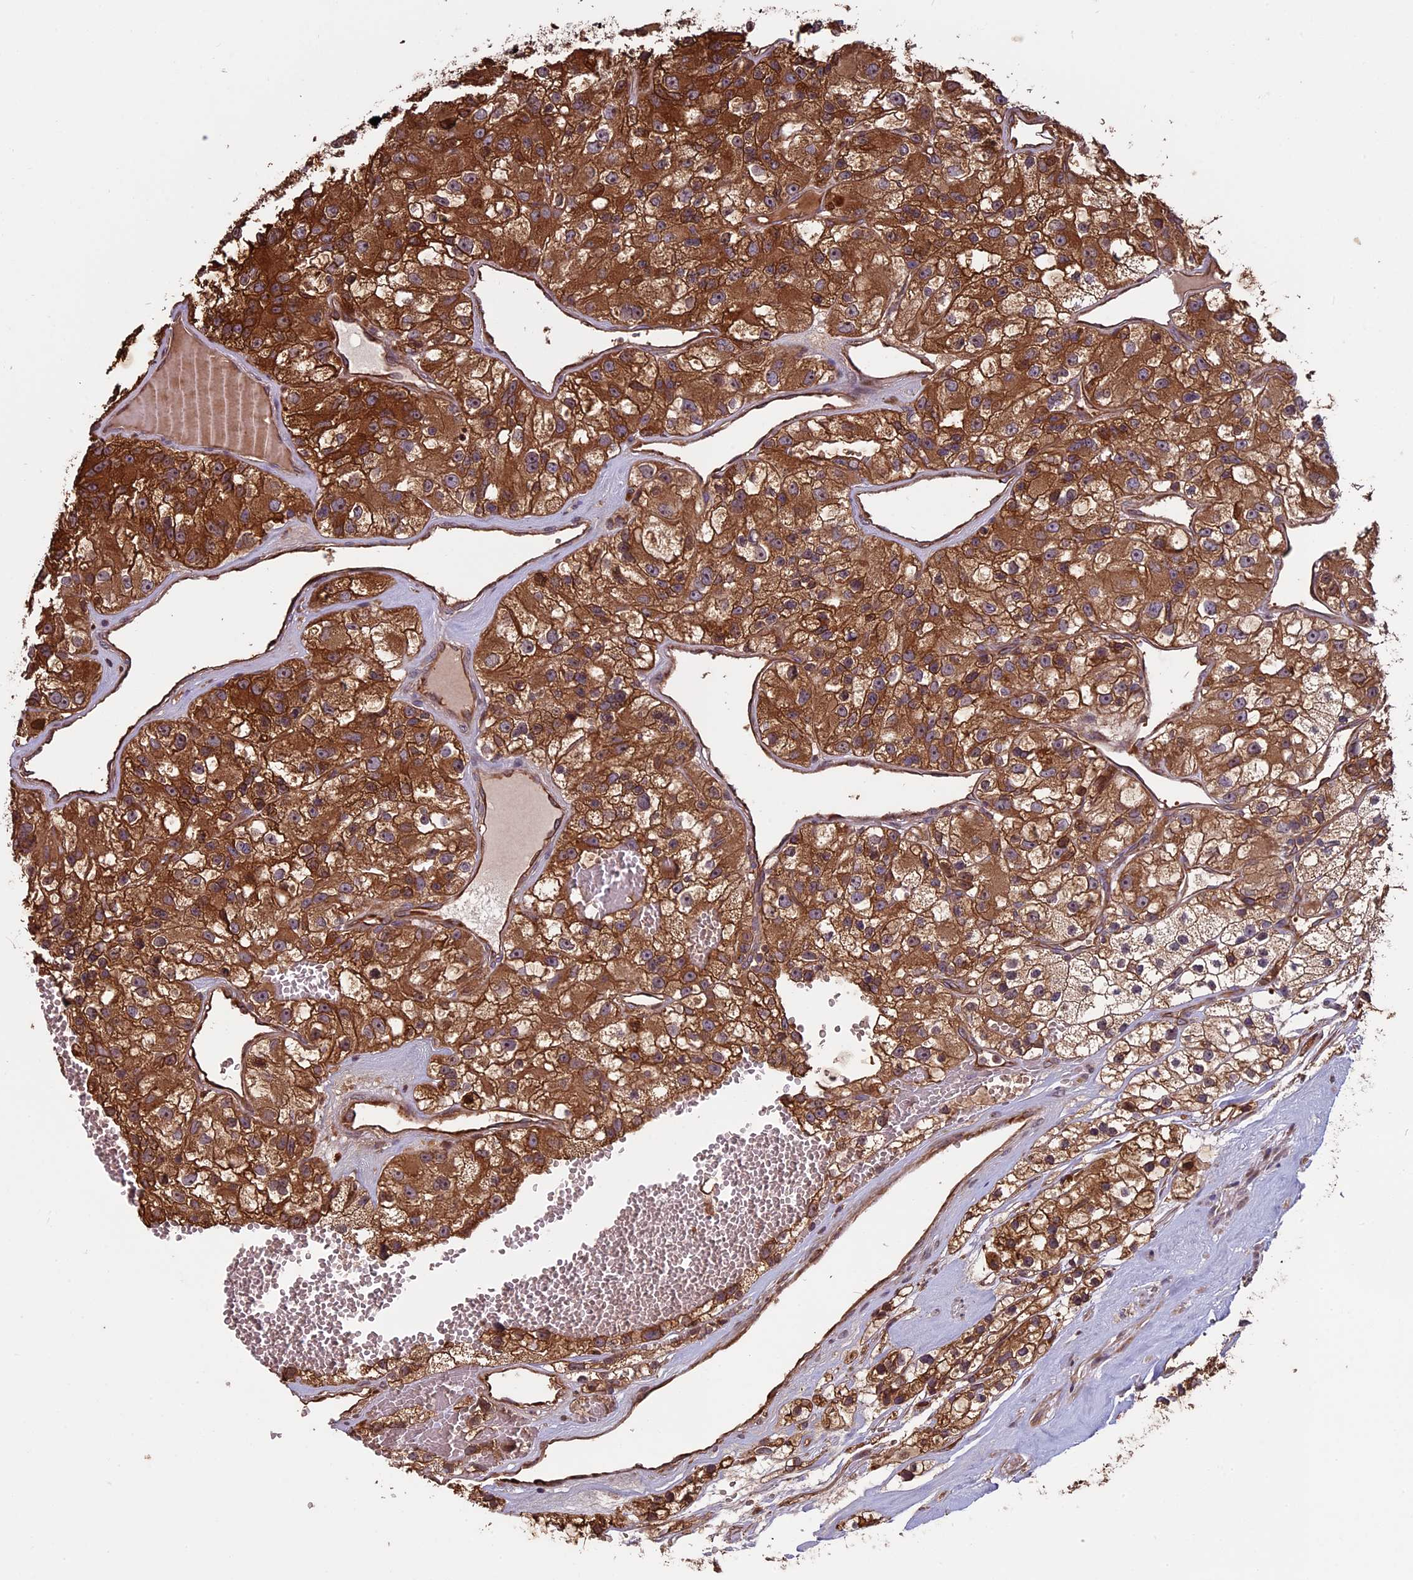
{"staining": {"intensity": "strong", "quantity": ">75%", "location": "cytoplasmic/membranous"}, "tissue": "renal cancer", "cell_type": "Tumor cells", "image_type": "cancer", "snomed": [{"axis": "morphology", "description": "Adenocarcinoma, NOS"}, {"axis": "topography", "description": "Kidney"}], "caption": "The image shows a brown stain indicating the presence of a protein in the cytoplasmic/membranous of tumor cells in renal adenocarcinoma.", "gene": "VWA3A", "patient": {"sex": "female", "age": 57}}